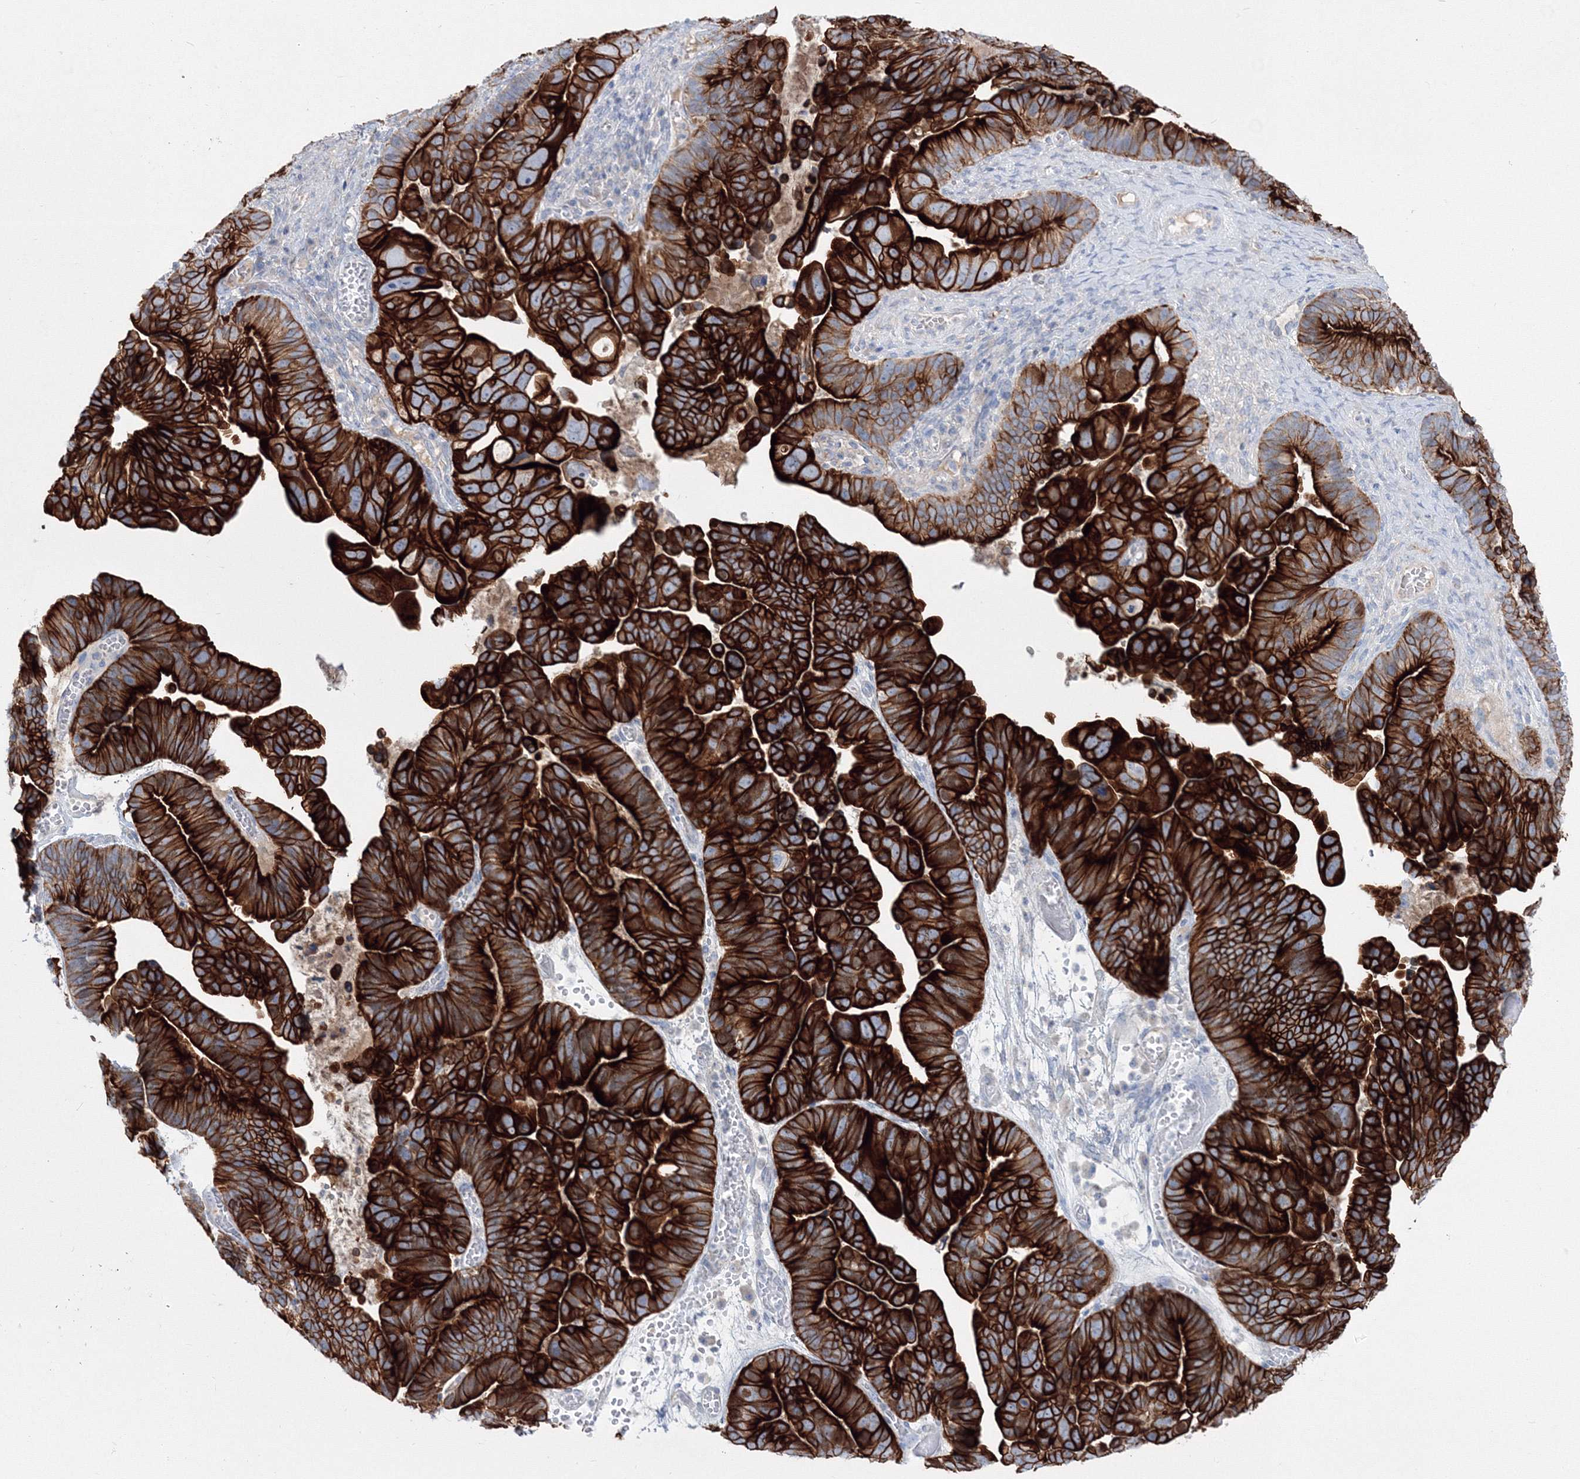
{"staining": {"intensity": "strong", "quantity": ">75%", "location": "cytoplasmic/membranous"}, "tissue": "ovarian cancer", "cell_type": "Tumor cells", "image_type": "cancer", "snomed": [{"axis": "morphology", "description": "Cystadenocarcinoma, serous, NOS"}, {"axis": "topography", "description": "Ovary"}], "caption": "Immunohistochemical staining of human ovarian cancer demonstrates strong cytoplasmic/membranous protein expression in about >75% of tumor cells.", "gene": "TMEM139", "patient": {"sex": "female", "age": 56}}